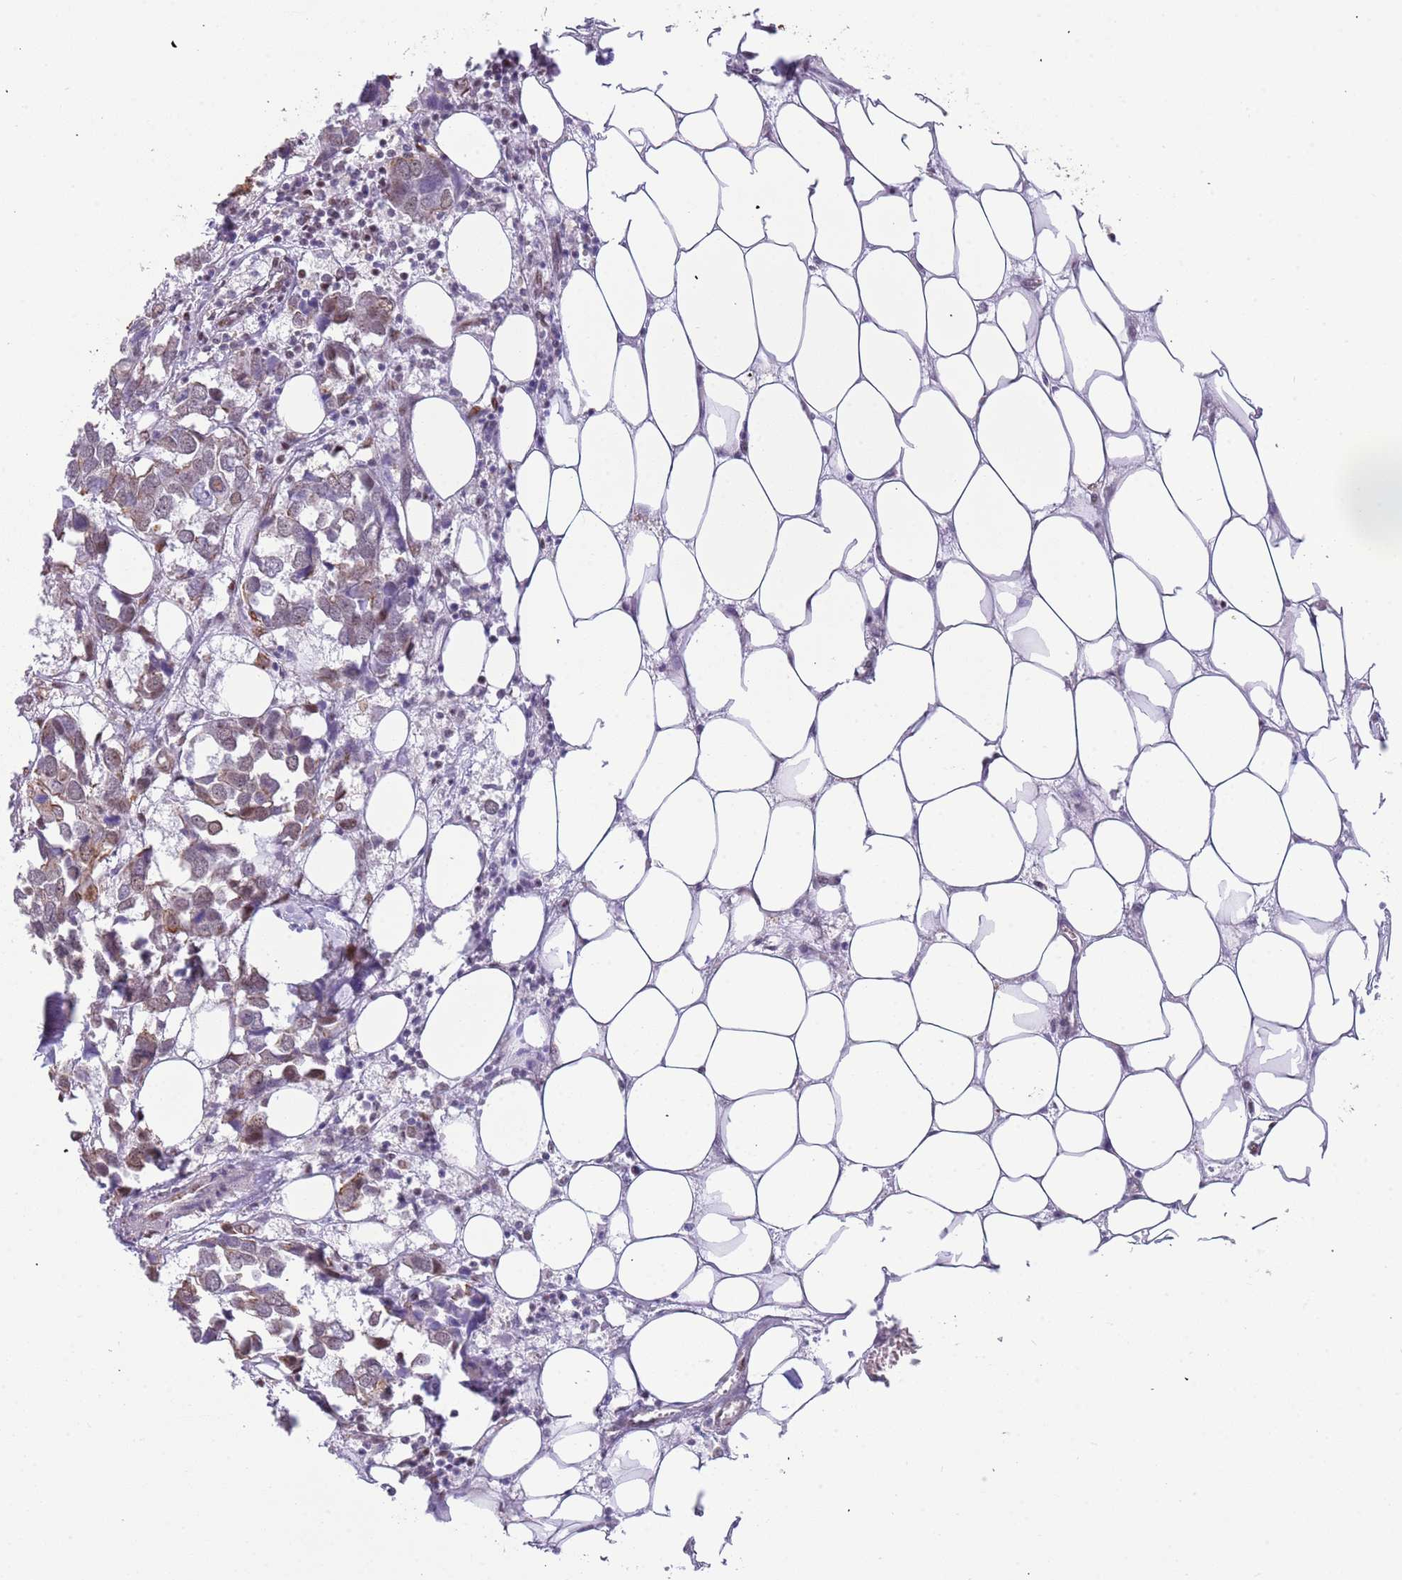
{"staining": {"intensity": "weak", "quantity": "25%-75%", "location": "cytoplasmic/membranous"}, "tissue": "breast cancer", "cell_type": "Tumor cells", "image_type": "cancer", "snomed": [{"axis": "morphology", "description": "Duct carcinoma"}, {"axis": "topography", "description": "Breast"}], "caption": "Protein expression by immunohistochemistry (IHC) shows weak cytoplasmic/membranous expression in approximately 25%-75% of tumor cells in breast cancer (invasive ductal carcinoma).", "gene": "LRMDA", "patient": {"sex": "female", "age": 83}}